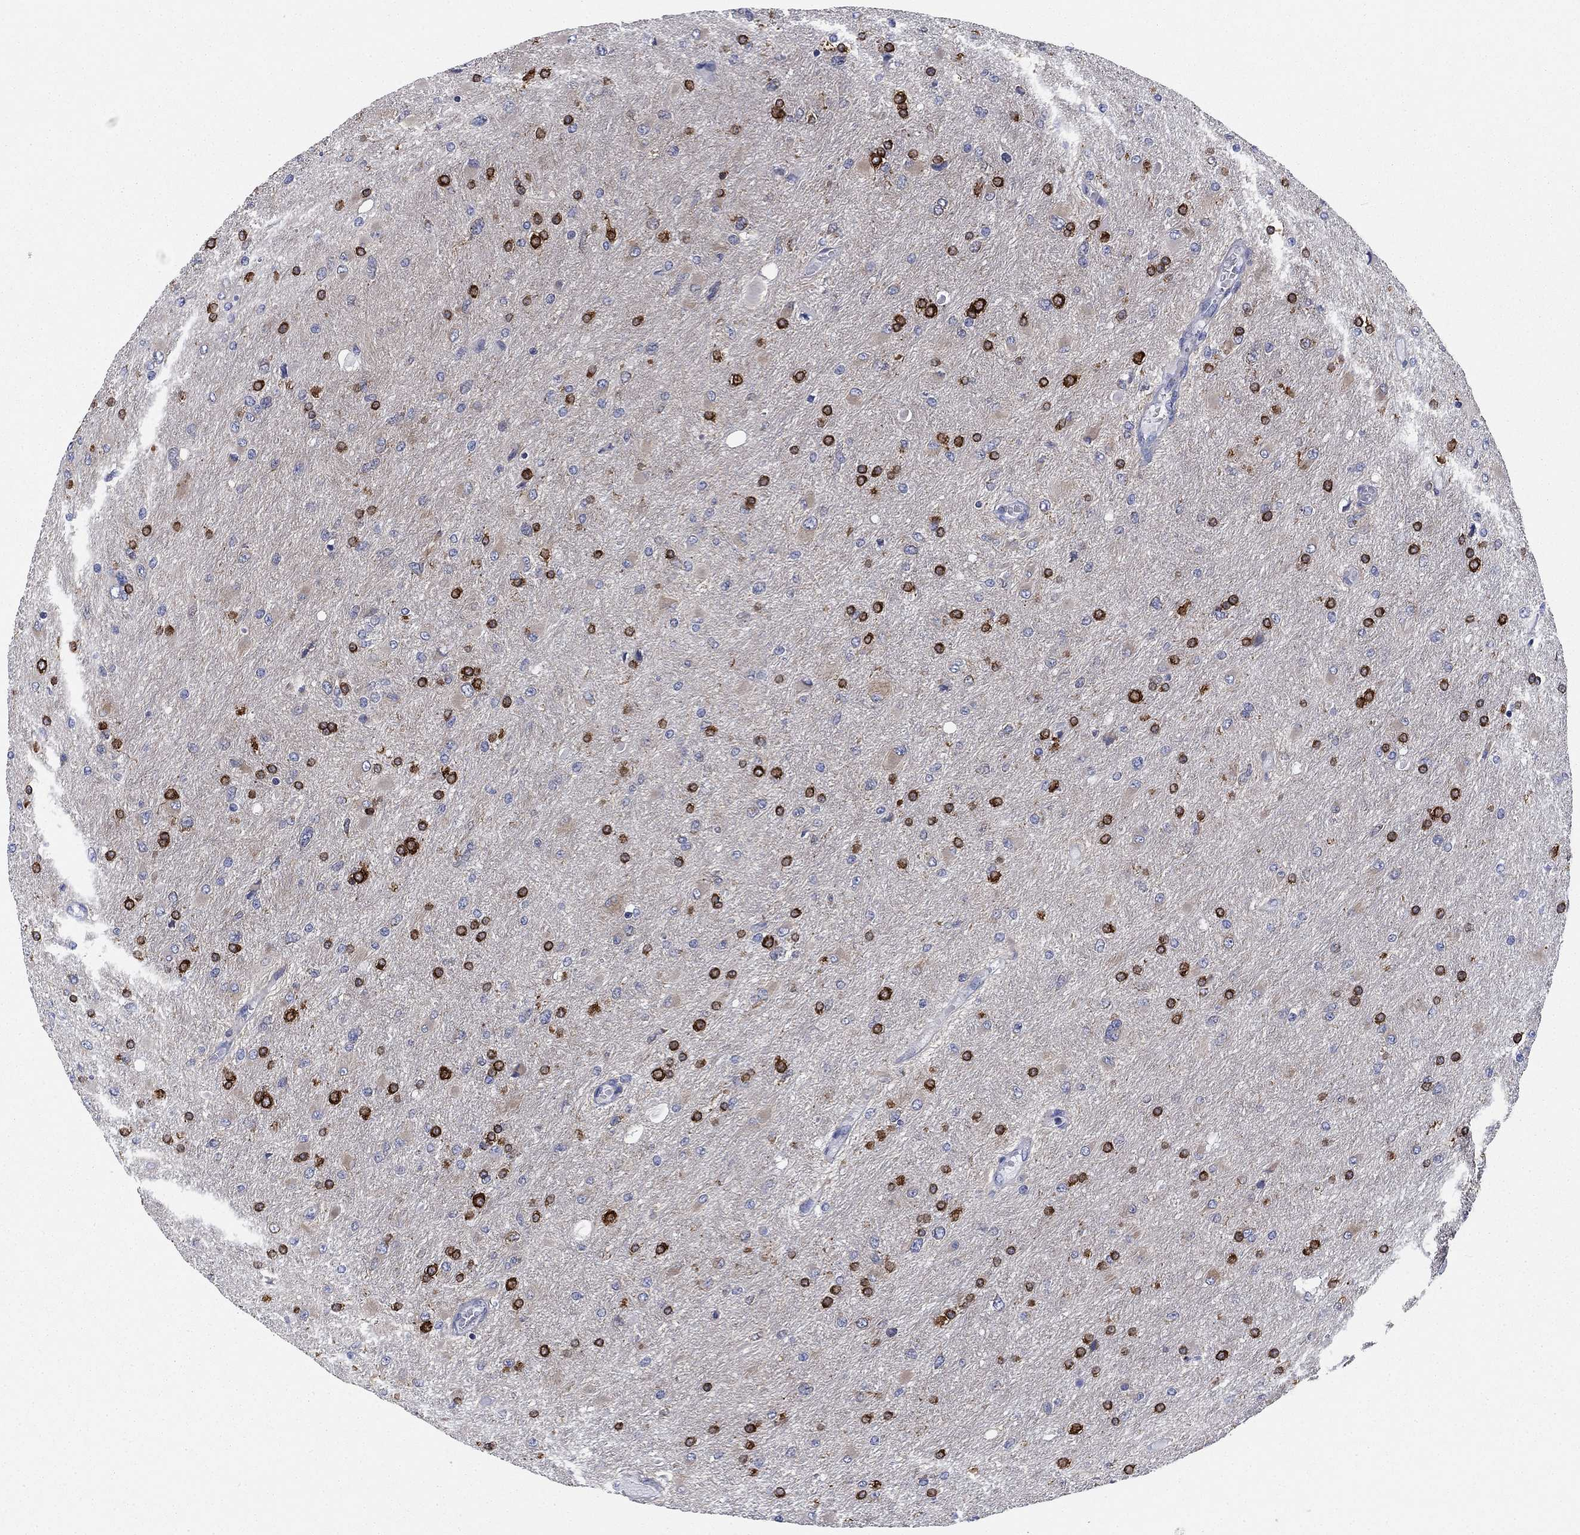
{"staining": {"intensity": "moderate", "quantity": "25%-75%", "location": "cytoplasmic/membranous"}, "tissue": "glioma", "cell_type": "Tumor cells", "image_type": "cancer", "snomed": [{"axis": "morphology", "description": "Glioma, malignant, High grade"}, {"axis": "topography", "description": "Cerebral cortex"}], "caption": "Malignant glioma (high-grade) stained with a brown dye demonstrates moderate cytoplasmic/membranous positive positivity in about 25%-75% of tumor cells.", "gene": "NACAD", "patient": {"sex": "female", "age": 36}}